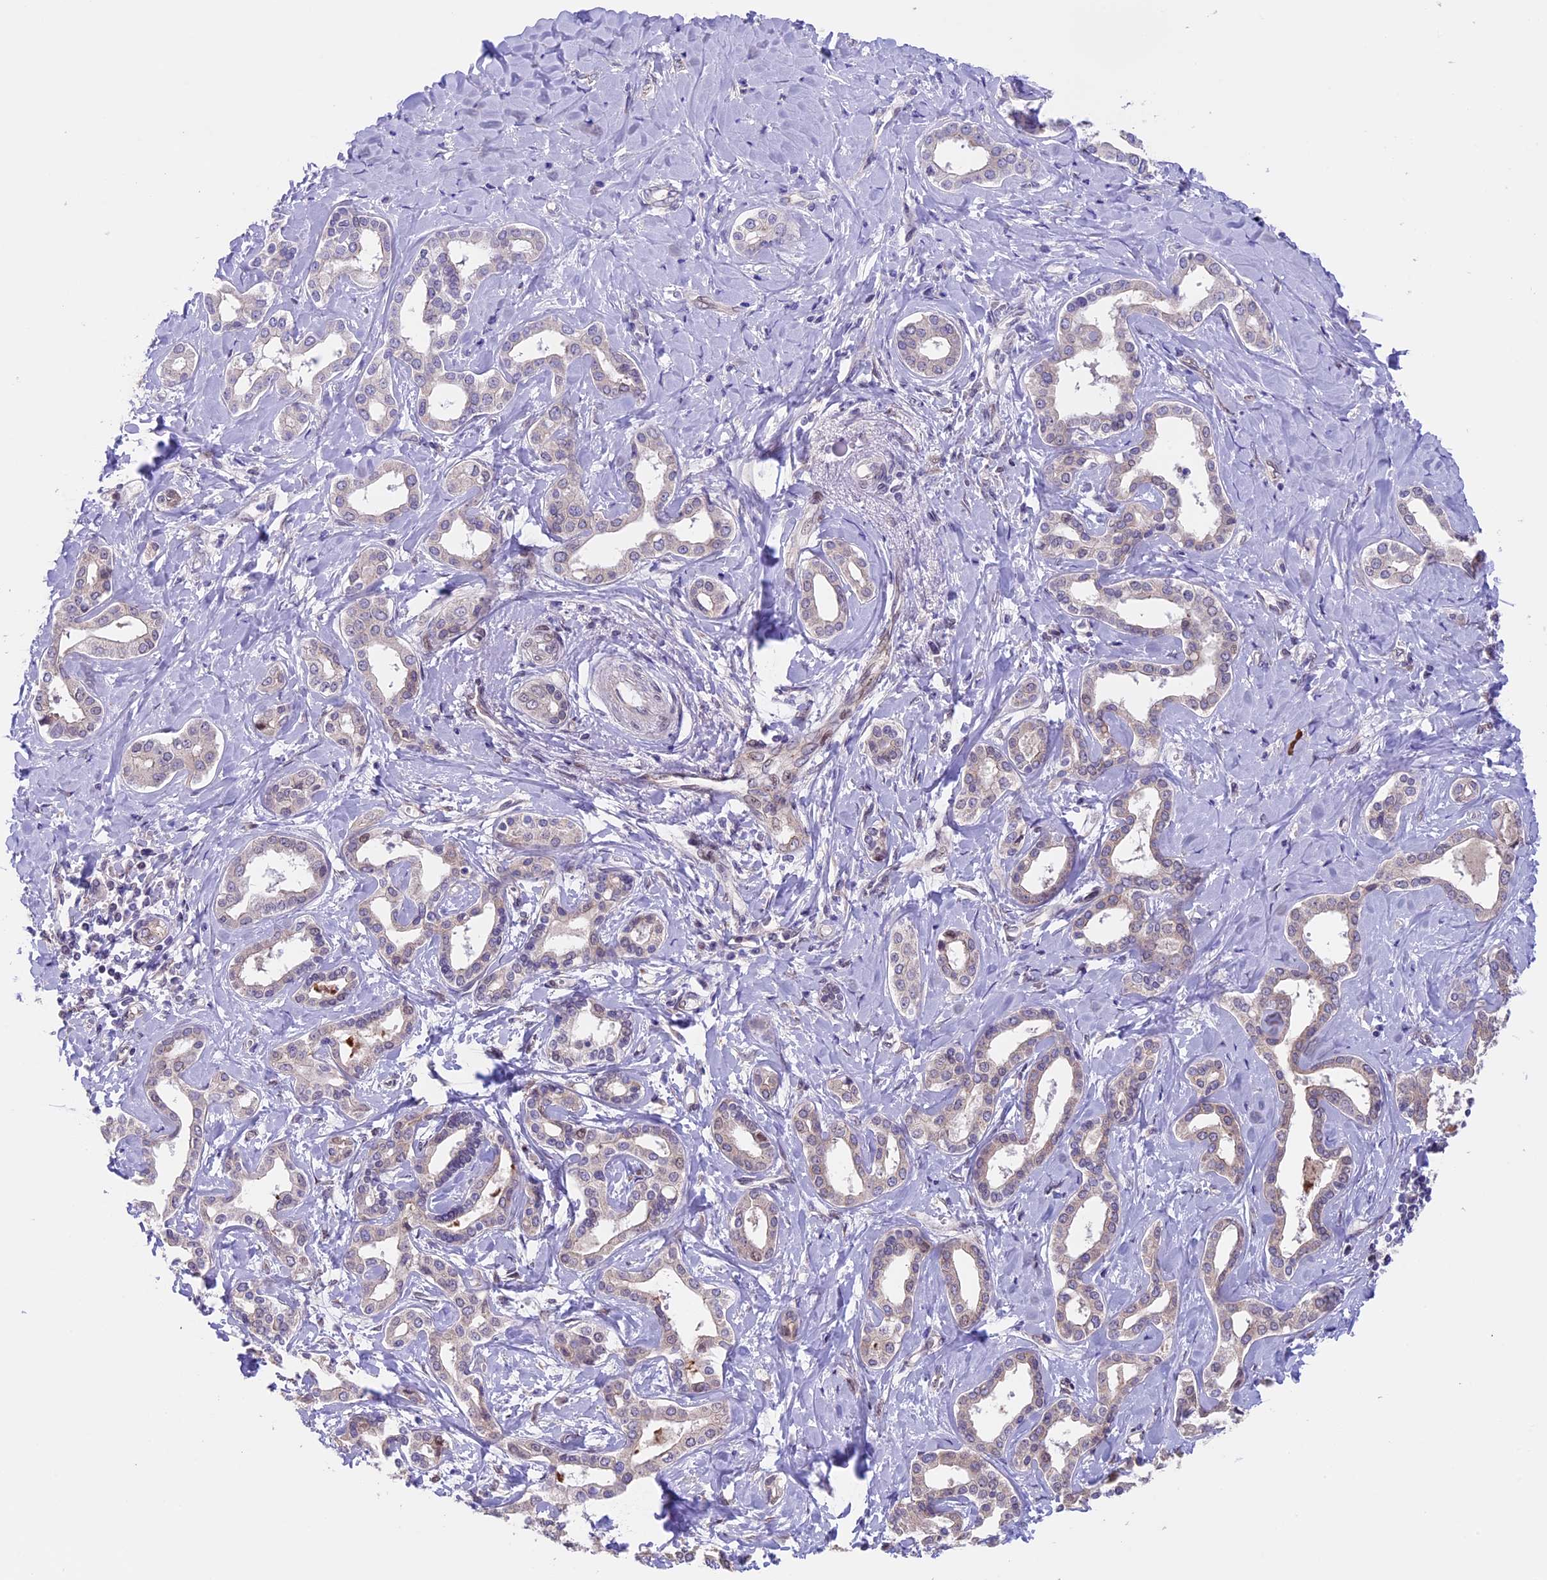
{"staining": {"intensity": "weak", "quantity": "<25%", "location": "nuclear"}, "tissue": "liver cancer", "cell_type": "Tumor cells", "image_type": "cancer", "snomed": [{"axis": "morphology", "description": "Cholangiocarcinoma"}, {"axis": "topography", "description": "Liver"}], "caption": "This photomicrograph is of liver cancer stained with IHC to label a protein in brown with the nuclei are counter-stained blue. There is no positivity in tumor cells. (Brightfield microscopy of DAB (3,3'-diaminobenzidine) immunohistochemistry (IHC) at high magnification).", "gene": "TMEM171", "patient": {"sex": "female", "age": 77}}